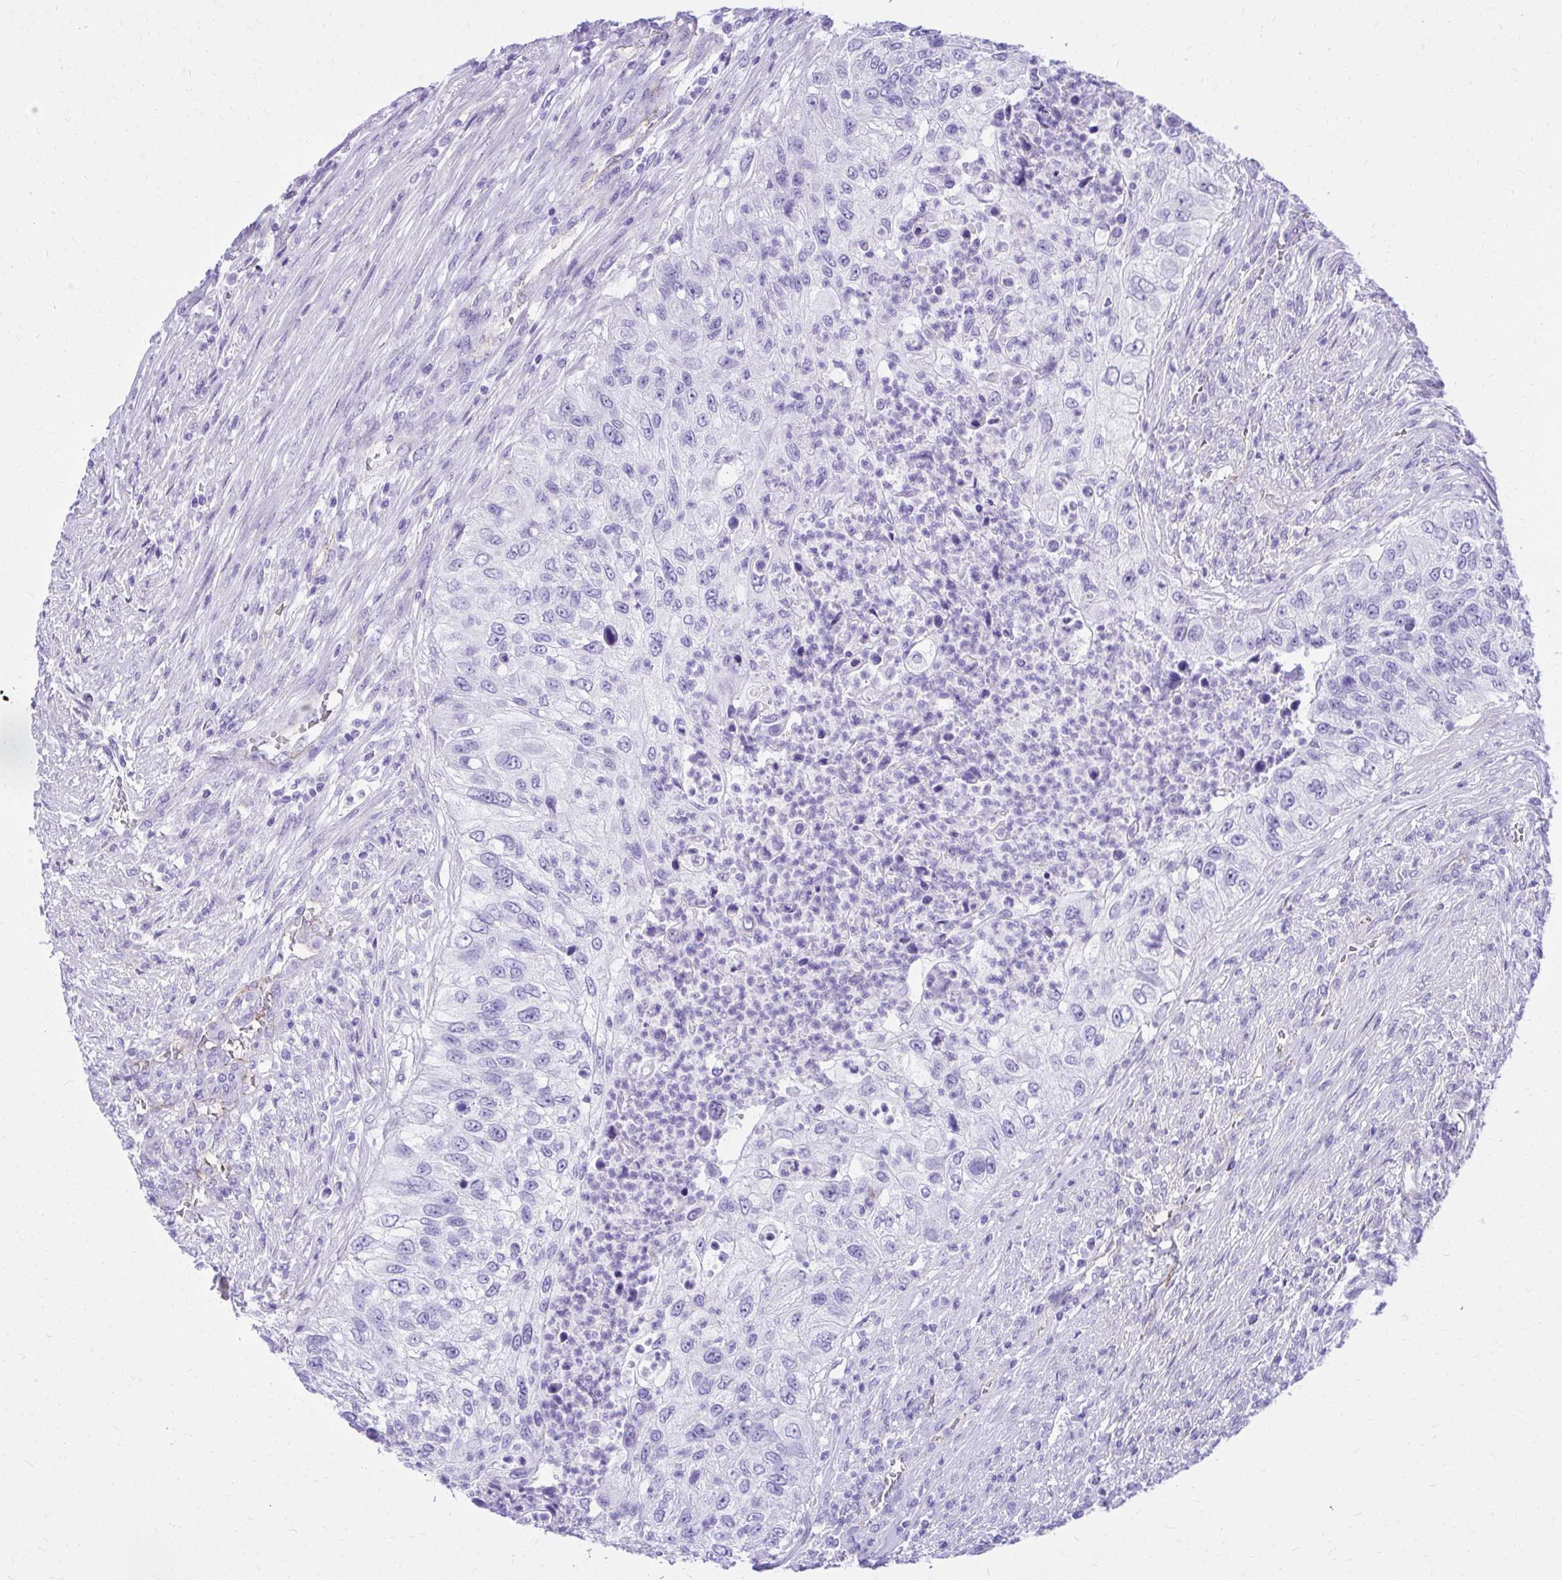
{"staining": {"intensity": "negative", "quantity": "none", "location": "none"}, "tissue": "urothelial cancer", "cell_type": "Tumor cells", "image_type": "cancer", "snomed": [{"axis": "morphology", "description": "Urothelial carcinoma, High grade"}, {"axis": "topography", "description": "Urinary bladder"}], "caption": "DAB immunohistochemical staining of human high-grade urothelial carcinoma shows no significant staining in tumor cells.", "gene": "PELI3", "patient": {"sex": "female", "age": 60}}